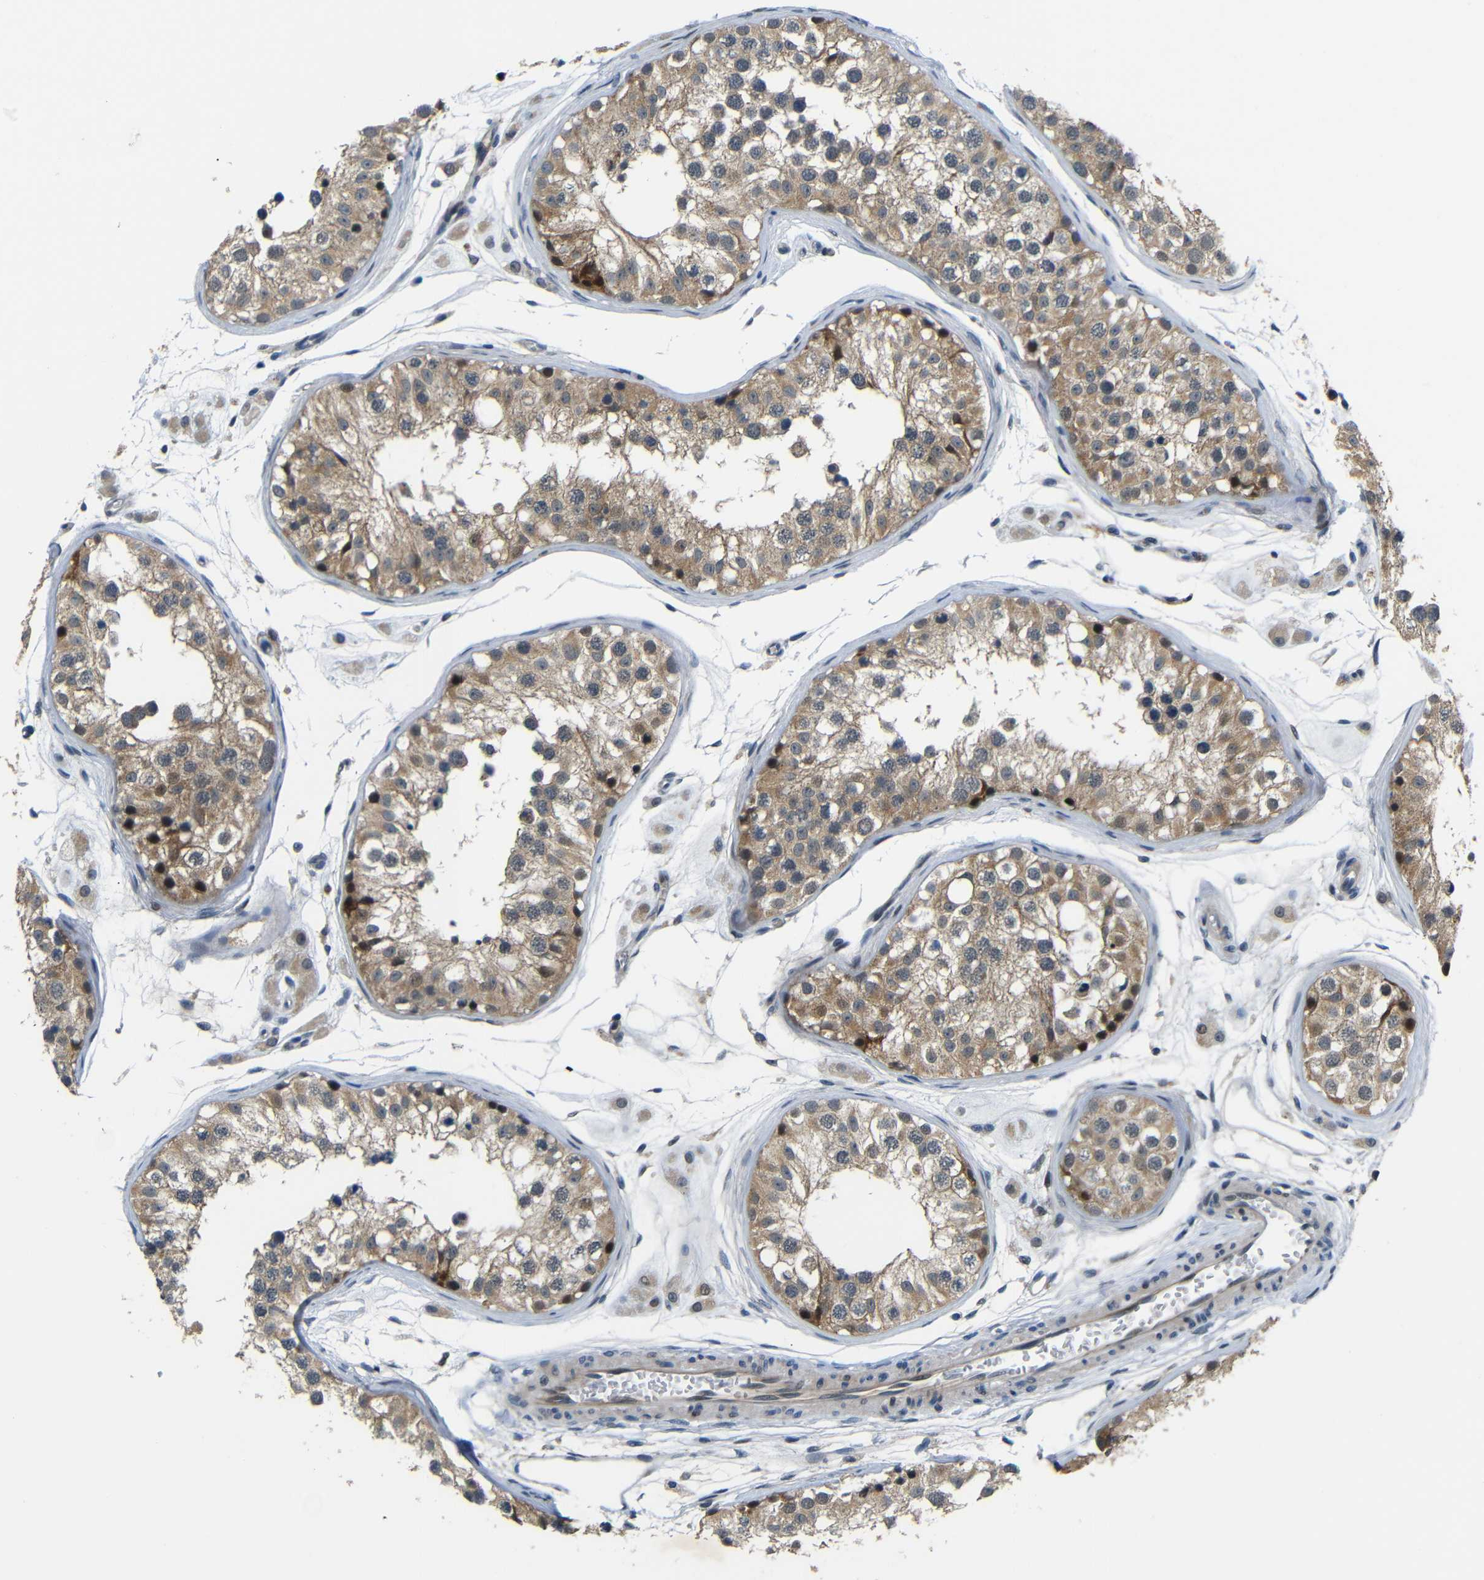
{"staining": {"intensity": "moderate", "quantity": ">75%", "location": "cytoplasmic/membranous,nuclear"}, "tissue": "testis", "cell_type": "Cells in seminiferous ducts", "image_type": "normal", "snomed": [{"axis": "morphology", "description": "Normal tissue, NOS"}, {"axis": "morphology", "description": "Adenocarcinoma, metastatic, NOS"}, {"axis": "topography", "description": "Testis"}], "caption": "Testis stained for a protein (brown) exhibits moderate cytoplasmic/membranous,nuclear positive staining in about >75% of cells in seminiferous ducts.", "gene": "SYDE1", "patient": {"sex": "male", "age": 26}}